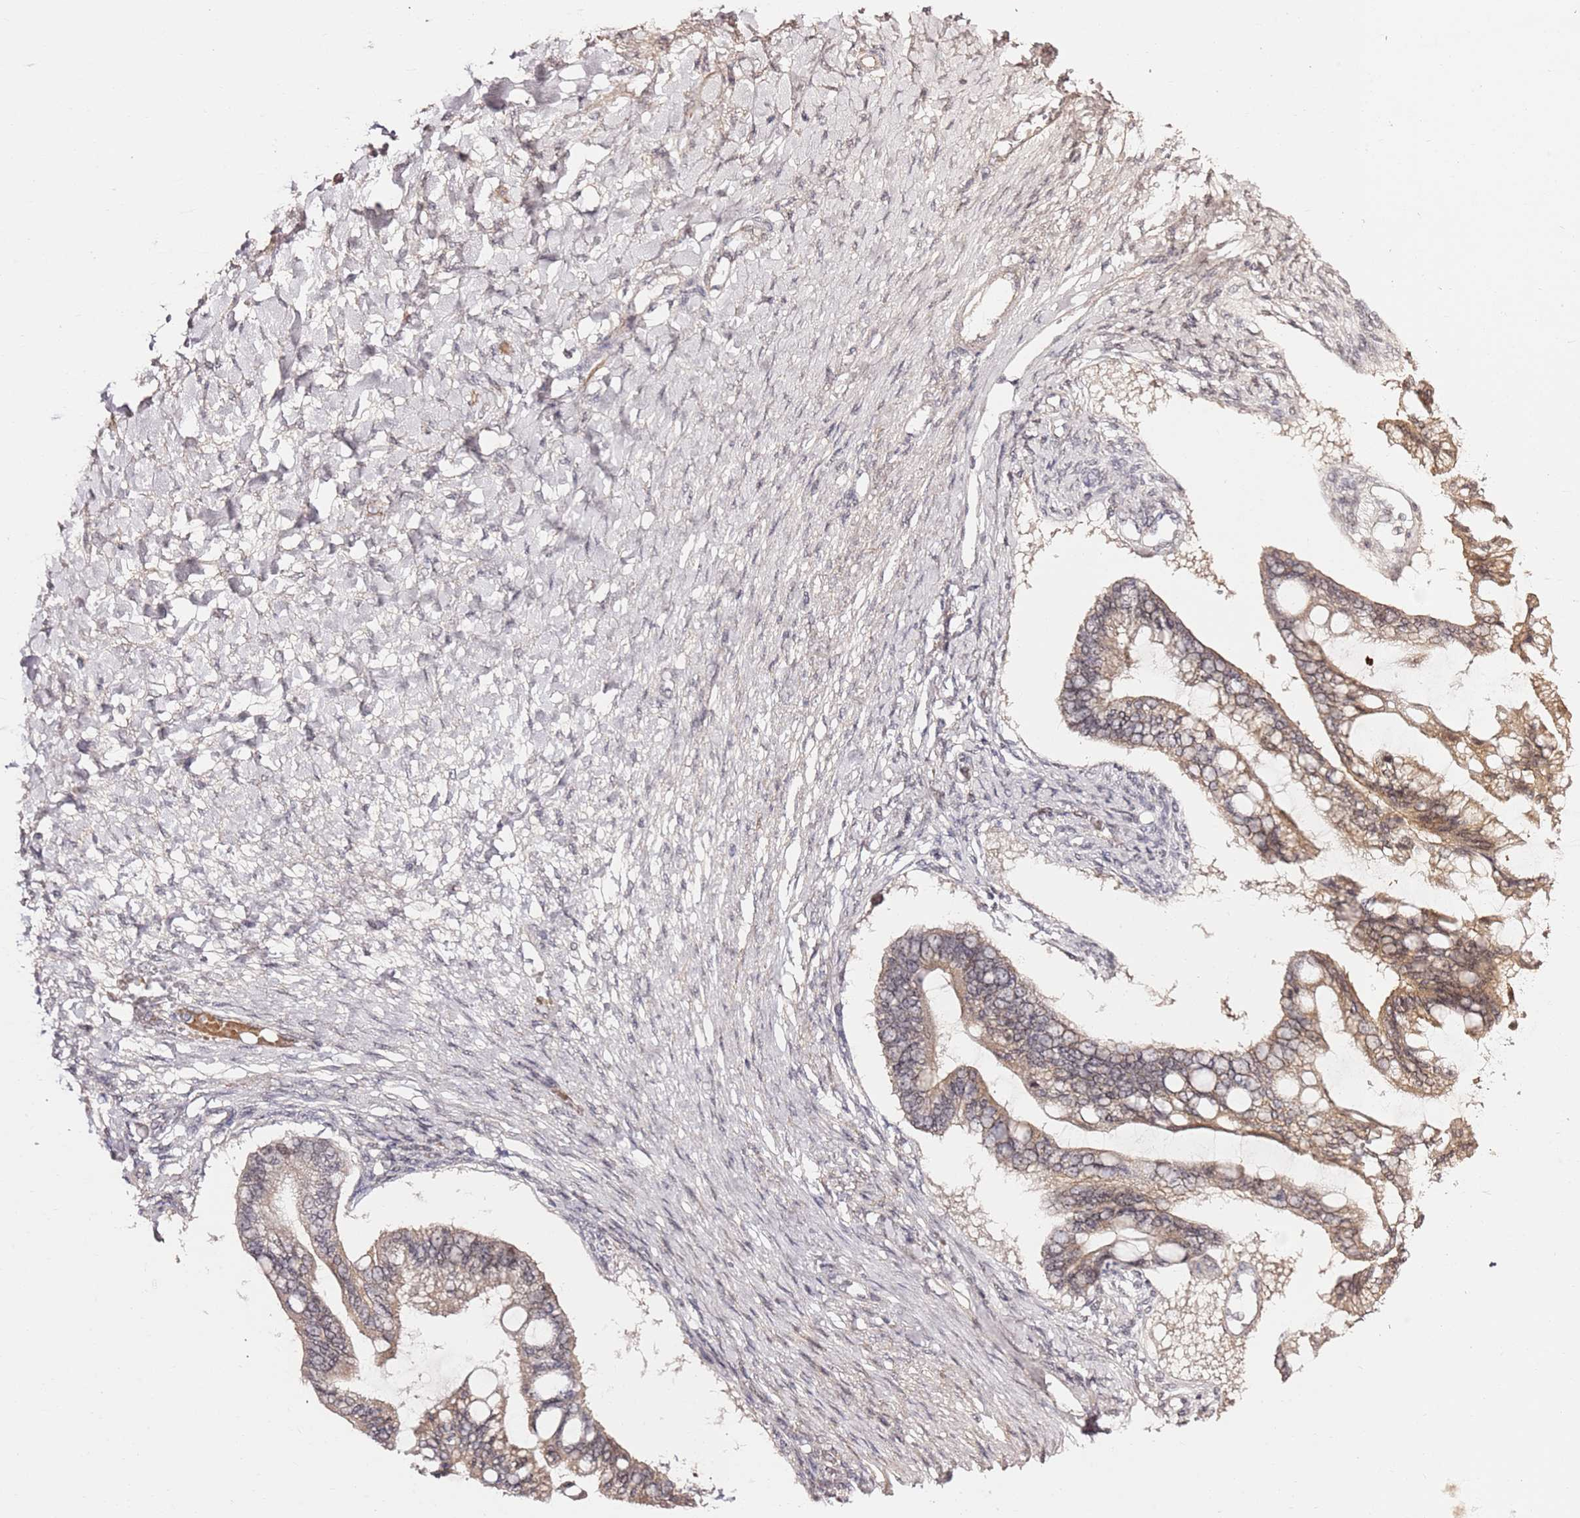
{"staining": {"intensity": "moderate", "quantity": "25%-75%", "location": "cytoplasmic/membranous"}, "tissue": "ovarian cancer", "cell_type": "Tumor cells", "image_type": "cancer", "snomed": [{"axis": "morphology", "description": "Cystadenocarcinoma, mucinous, NOS"}, {"axis": "topography", "description": "Ovary"}], "caption": "Mucinous cystadenocarcinoma (ovarian) stained for a protein reveals moderate cytoplasmic/membranous positivity in tumor cells.", "gene": "RARS2", "patient": {"sex": "female", "age": 73}}